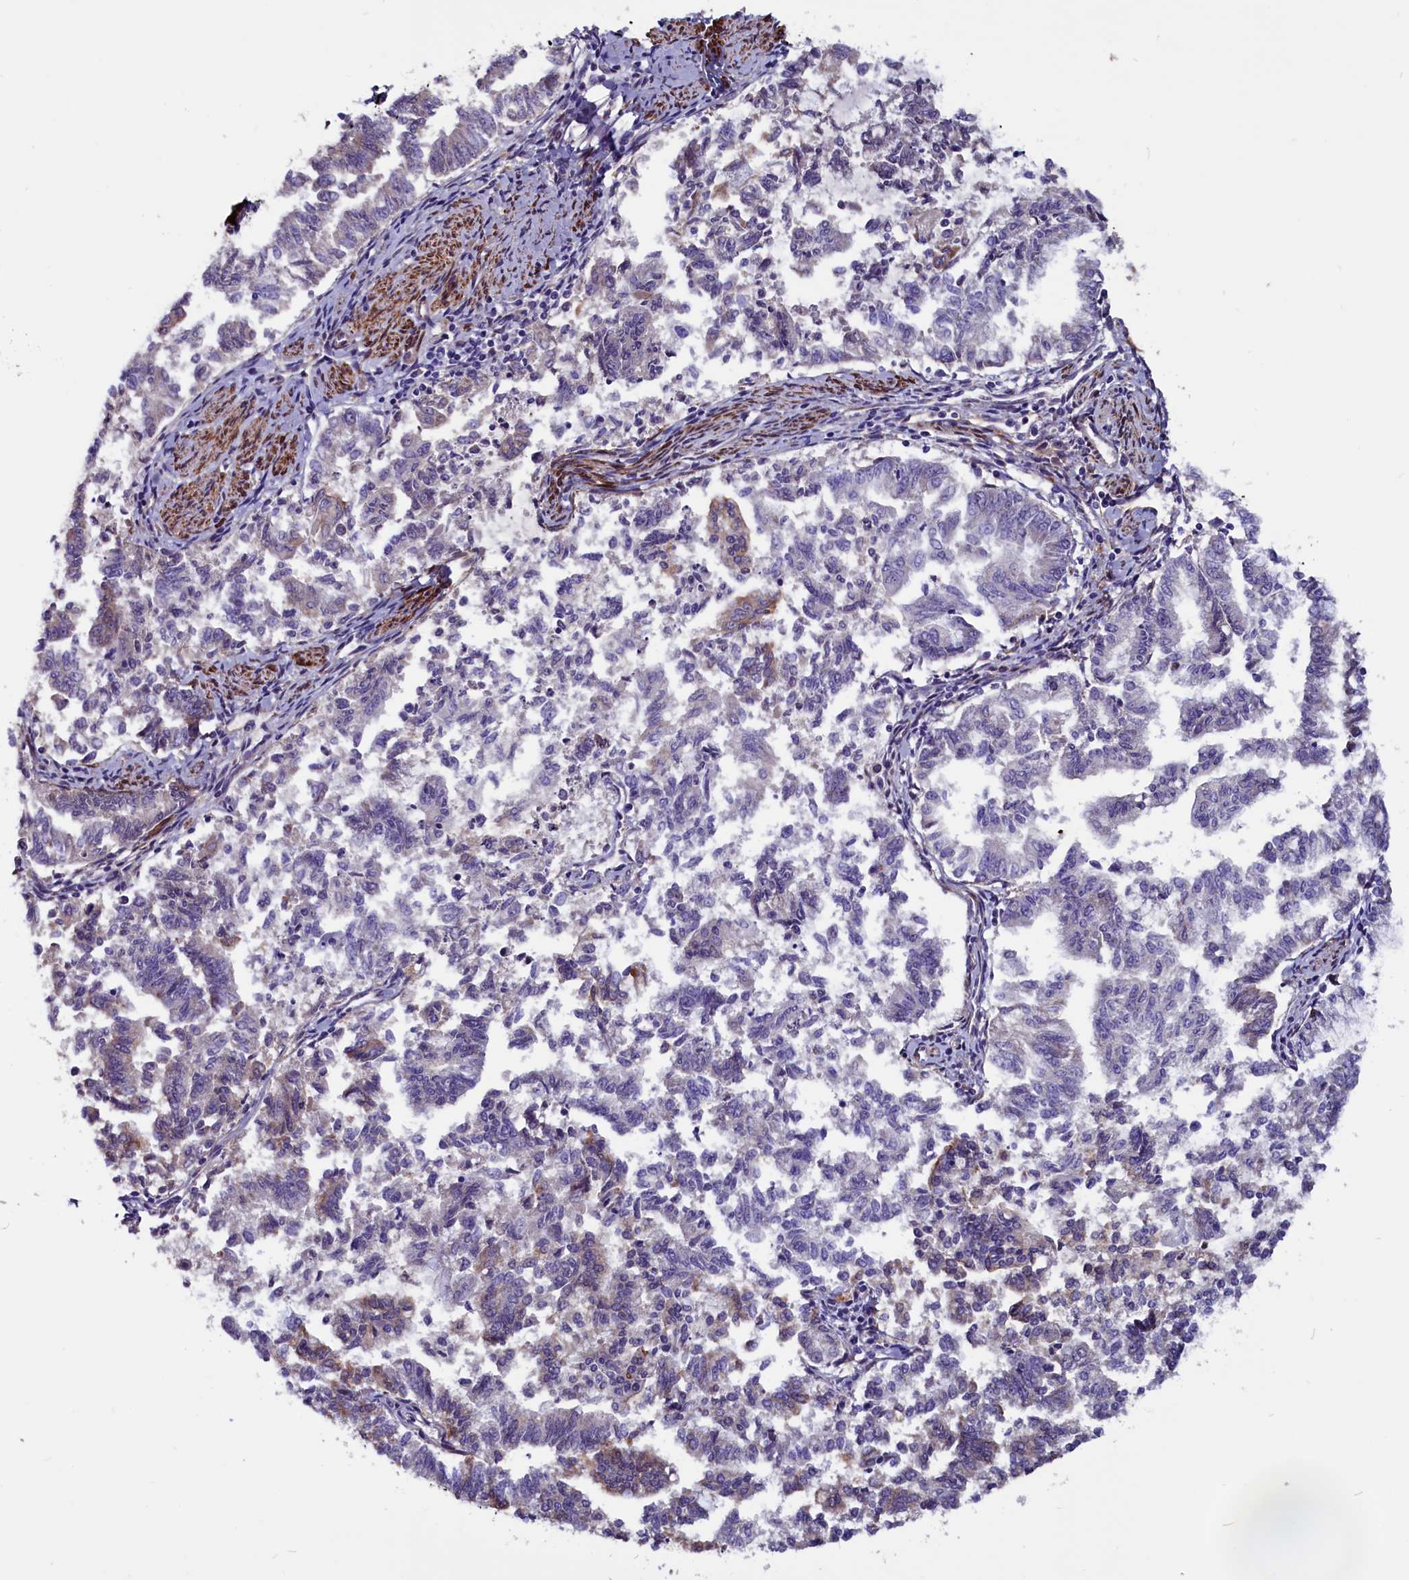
{"staining": {"intensity": "negative", "quantity": "none", "location": "none"}, "tissue": "endometrial cancer", "cell_type": "Tumor cells", "image_type": "cancer", "snomed": [{"axis": "morphology", "description": "Adenocarcinoma, NOS"}, {"axis": "topography", "description": "Endometrium"}], "caption": "Immunohistochemical staining of human endometrial cancer displays no significant positivity in tumor cells.", "gene": "ZNF749", "patient": {"sex": "female", "age": 79}}